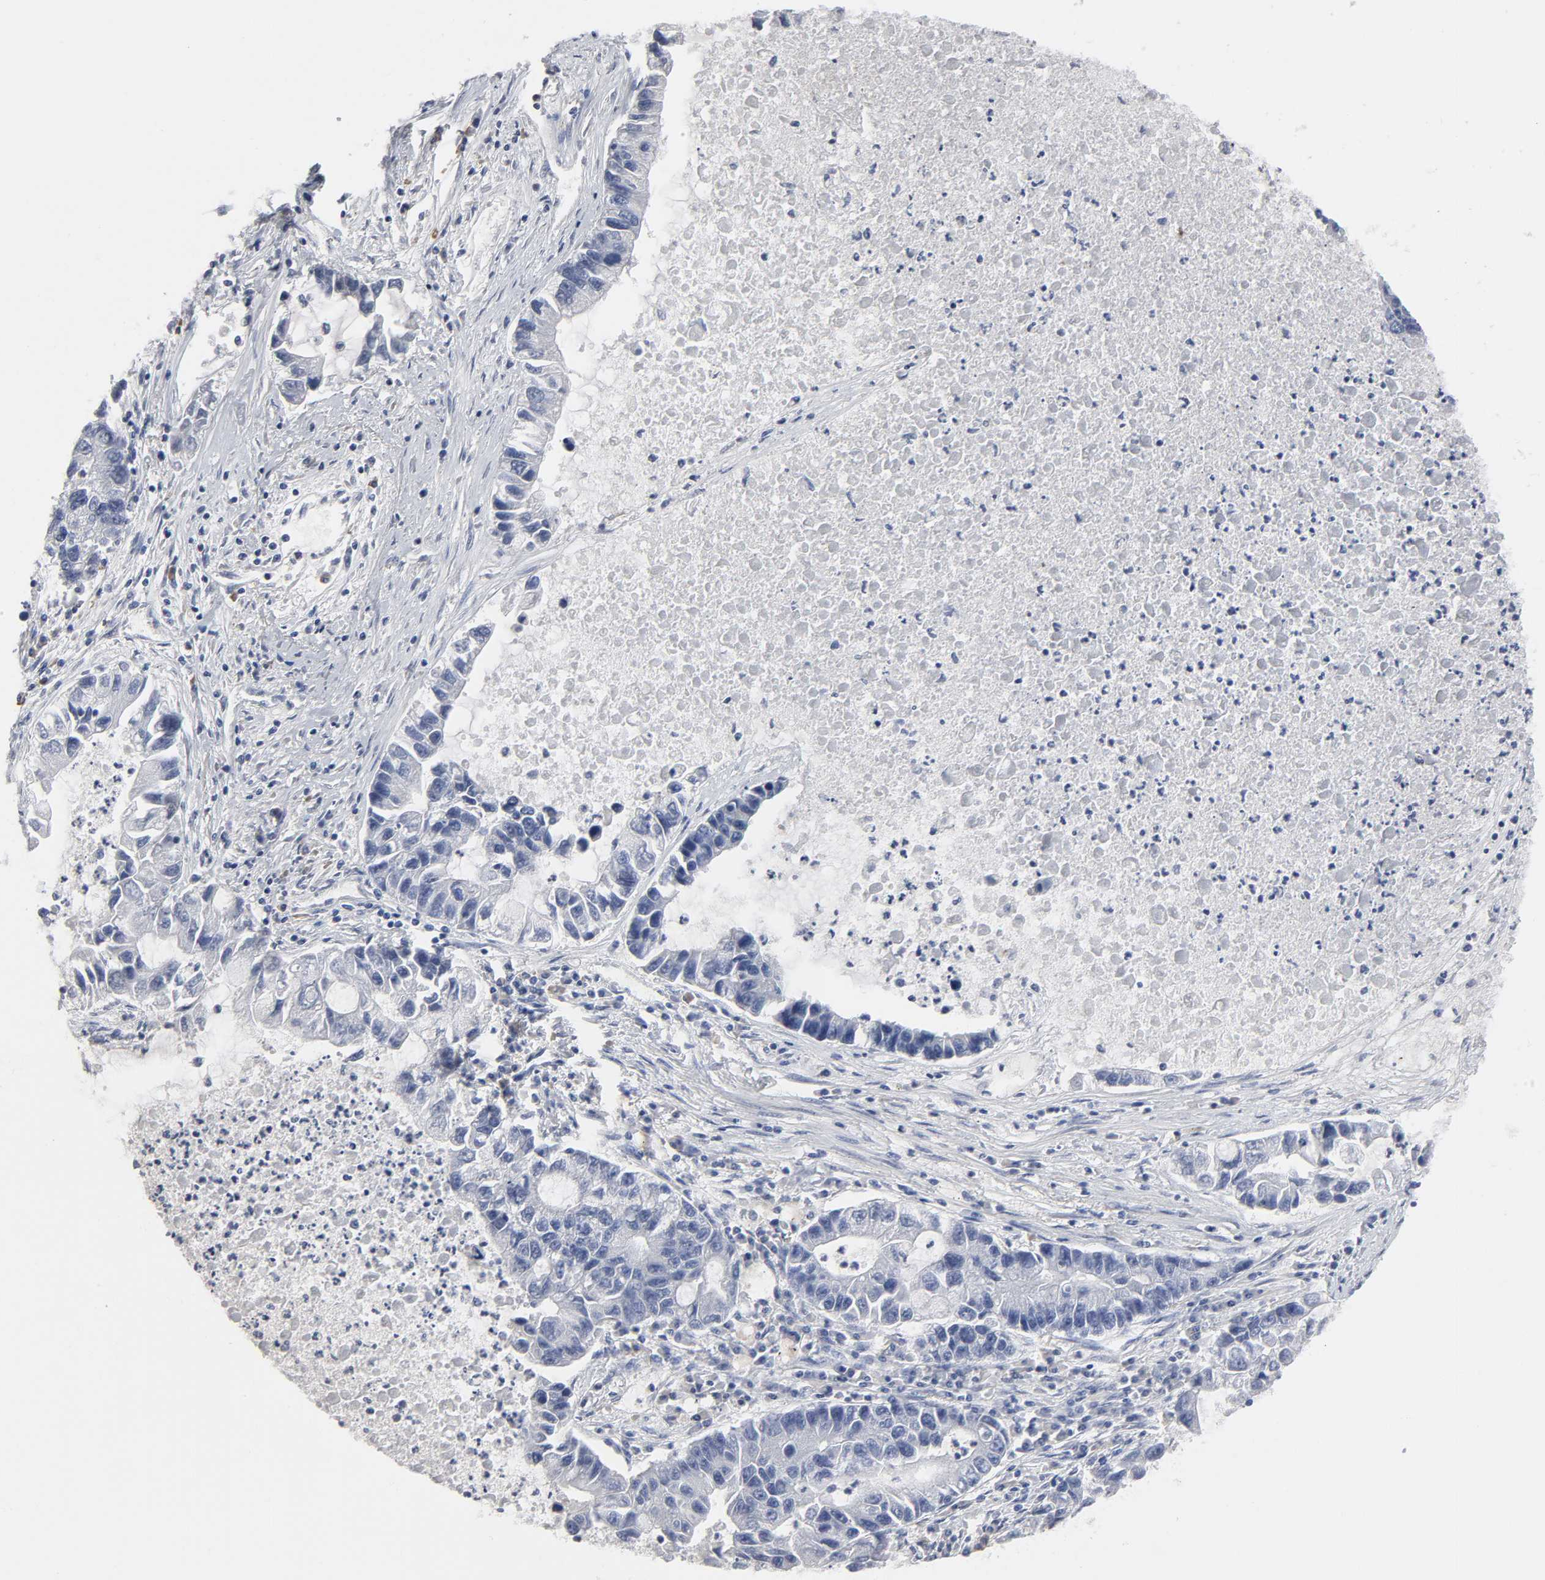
{"staining": {"intensity": "negative", "quantity": "none", "location": "none"}, "tissue": "lung cancer", "cell_type": "Tumor cells", "image_type": "cancer", "snomed": [{"axis": "morphology", "description": "Adenocarcinoma, NOS"}, {"axis": "topography", "description": "Lung"}], "caption": "DAB (3,3'-diaminobenzidine) immunohistochemical staining of human lung adenocarcinoma reveals no significant positivity in tumor cells.", "gene": "HNF4A", "patient": {"sex": "female", "age": 51}}